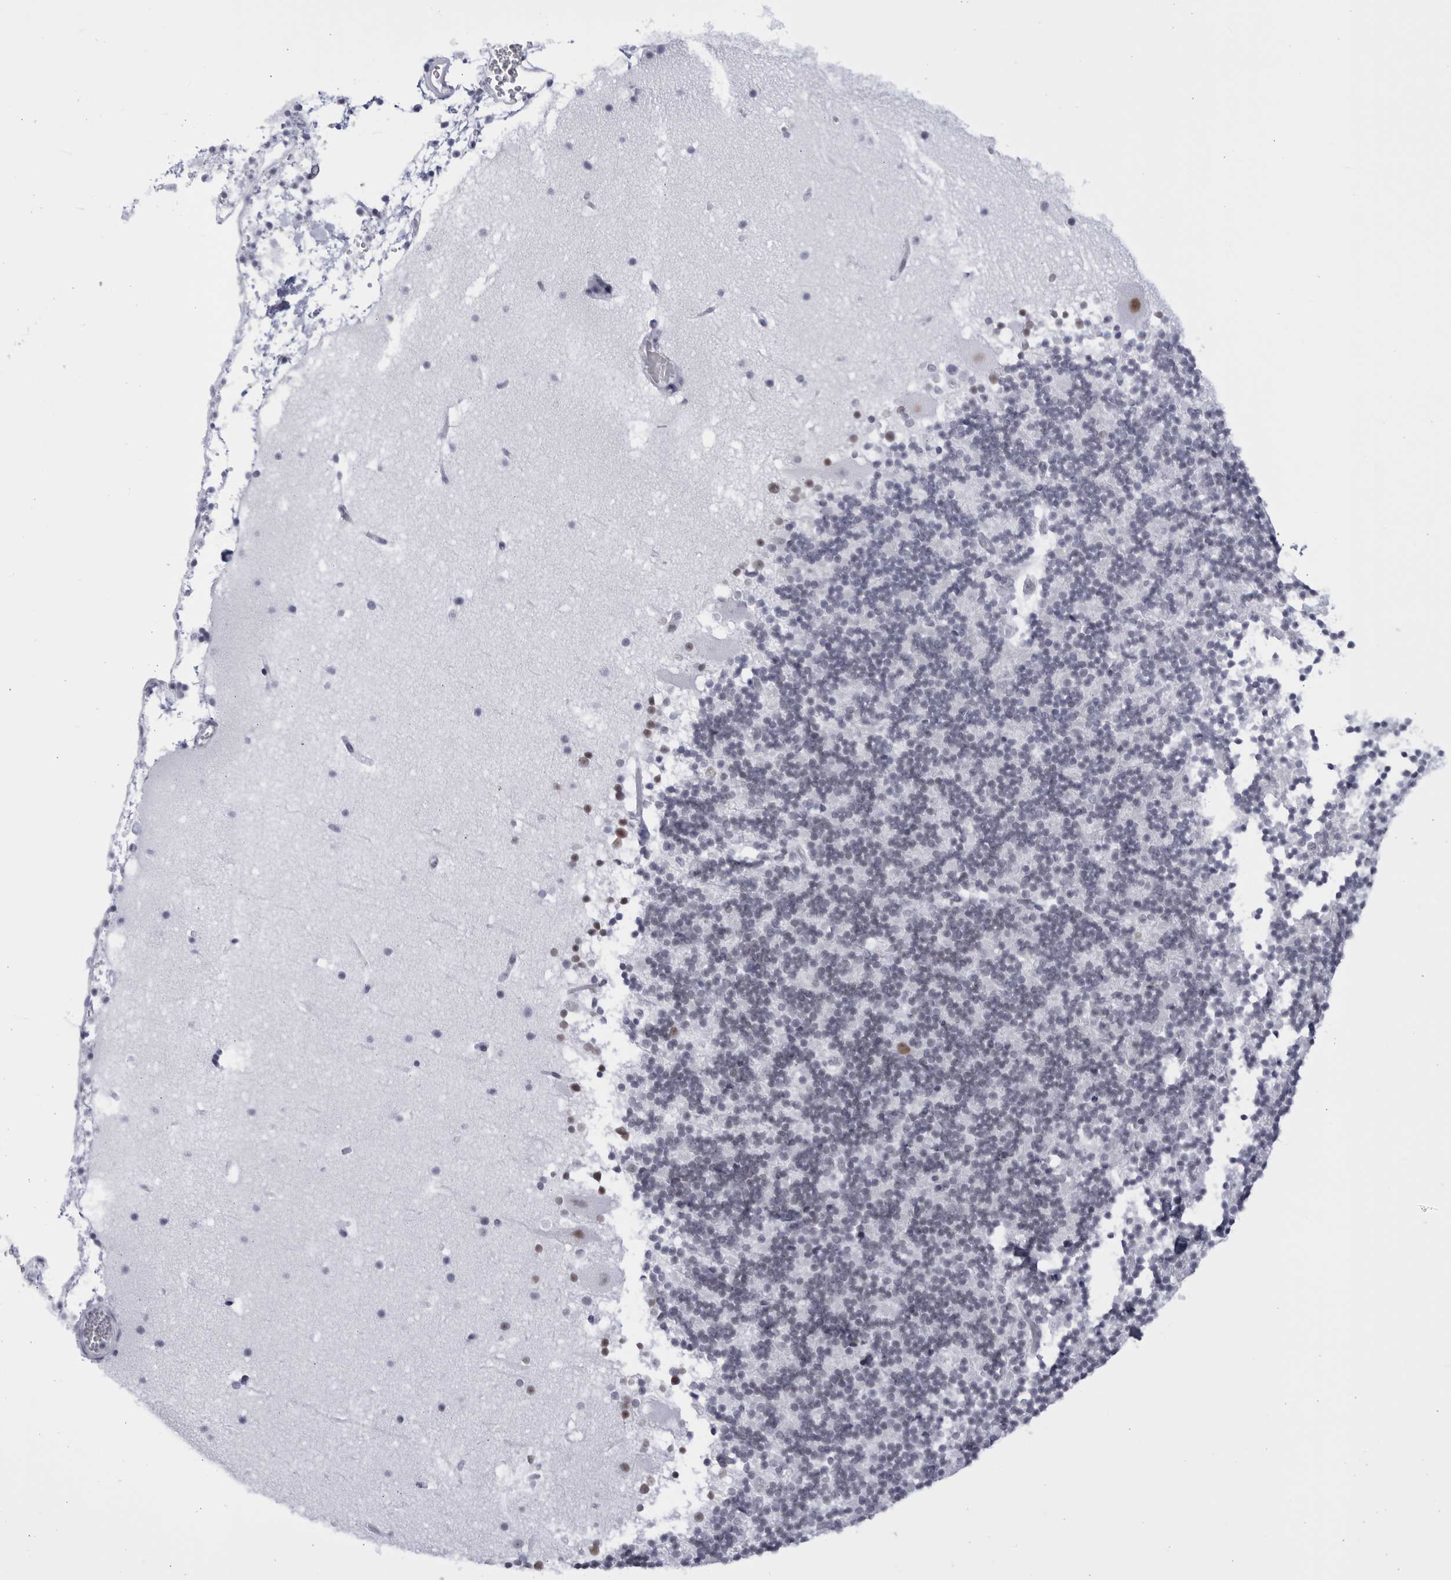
{"staining": {"intensity": "negative", "quantity": "none", "location": "none"}, "tissue": "cerebellum", "cell_type": "Cells in granular layer", "image_type": "normal", "snomed": [{"axis": "morphology", "description": "Normal tissue, NOS"}, {"axis": "topography", "description": "Cerebellum"}], "caption": "High power microscopy histopathology image of an immunohistochemistry (IHC) photomicrograph of normal cerebellum, revealing no significant expression in cells in granular layer.", "gene": "CCDC181", "patient": {"sex": "male", "age": 57}}